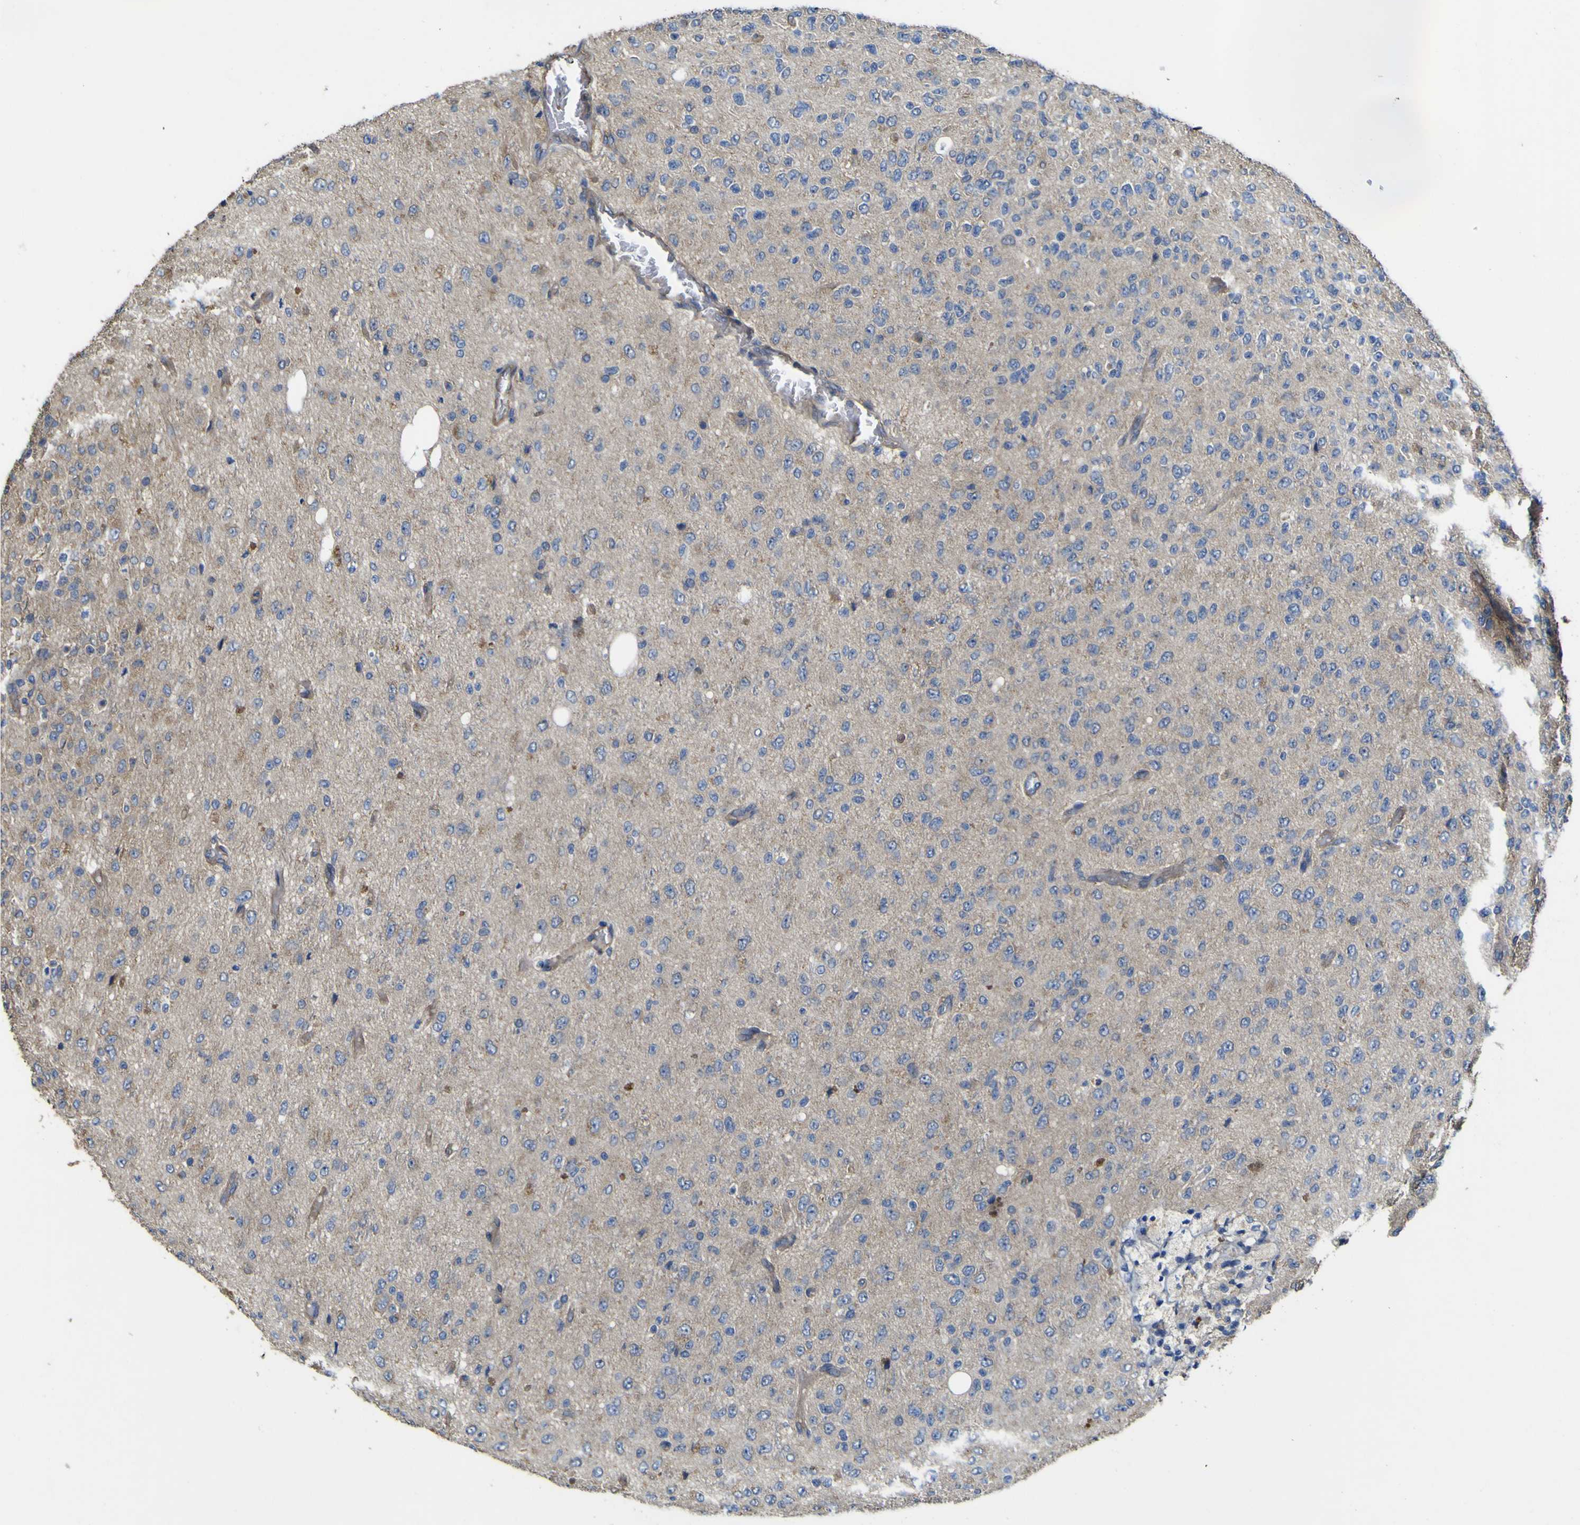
{"staining": {"intensity": "weak", "quantity": "<25%", "location": "cytoplasmic/membranous"}, "tissue": "glioma", "cell_type": "Tumor cells", "image_type": "cancer", "snomed": [{"axis": "morphology", "description": "Glioma, malignant, High grade"}, {"axis": "topography", "description": "Brain"}], "caption": "This histopathology image is of malignant high-grade glioma stained with immunohistochemistry to label a protein in brown with the nuclei are counter-stained blue. There is no staining in tumor cells.", "gene": "TNFSF15", "patient": {"sex": "male", "age": 68}}